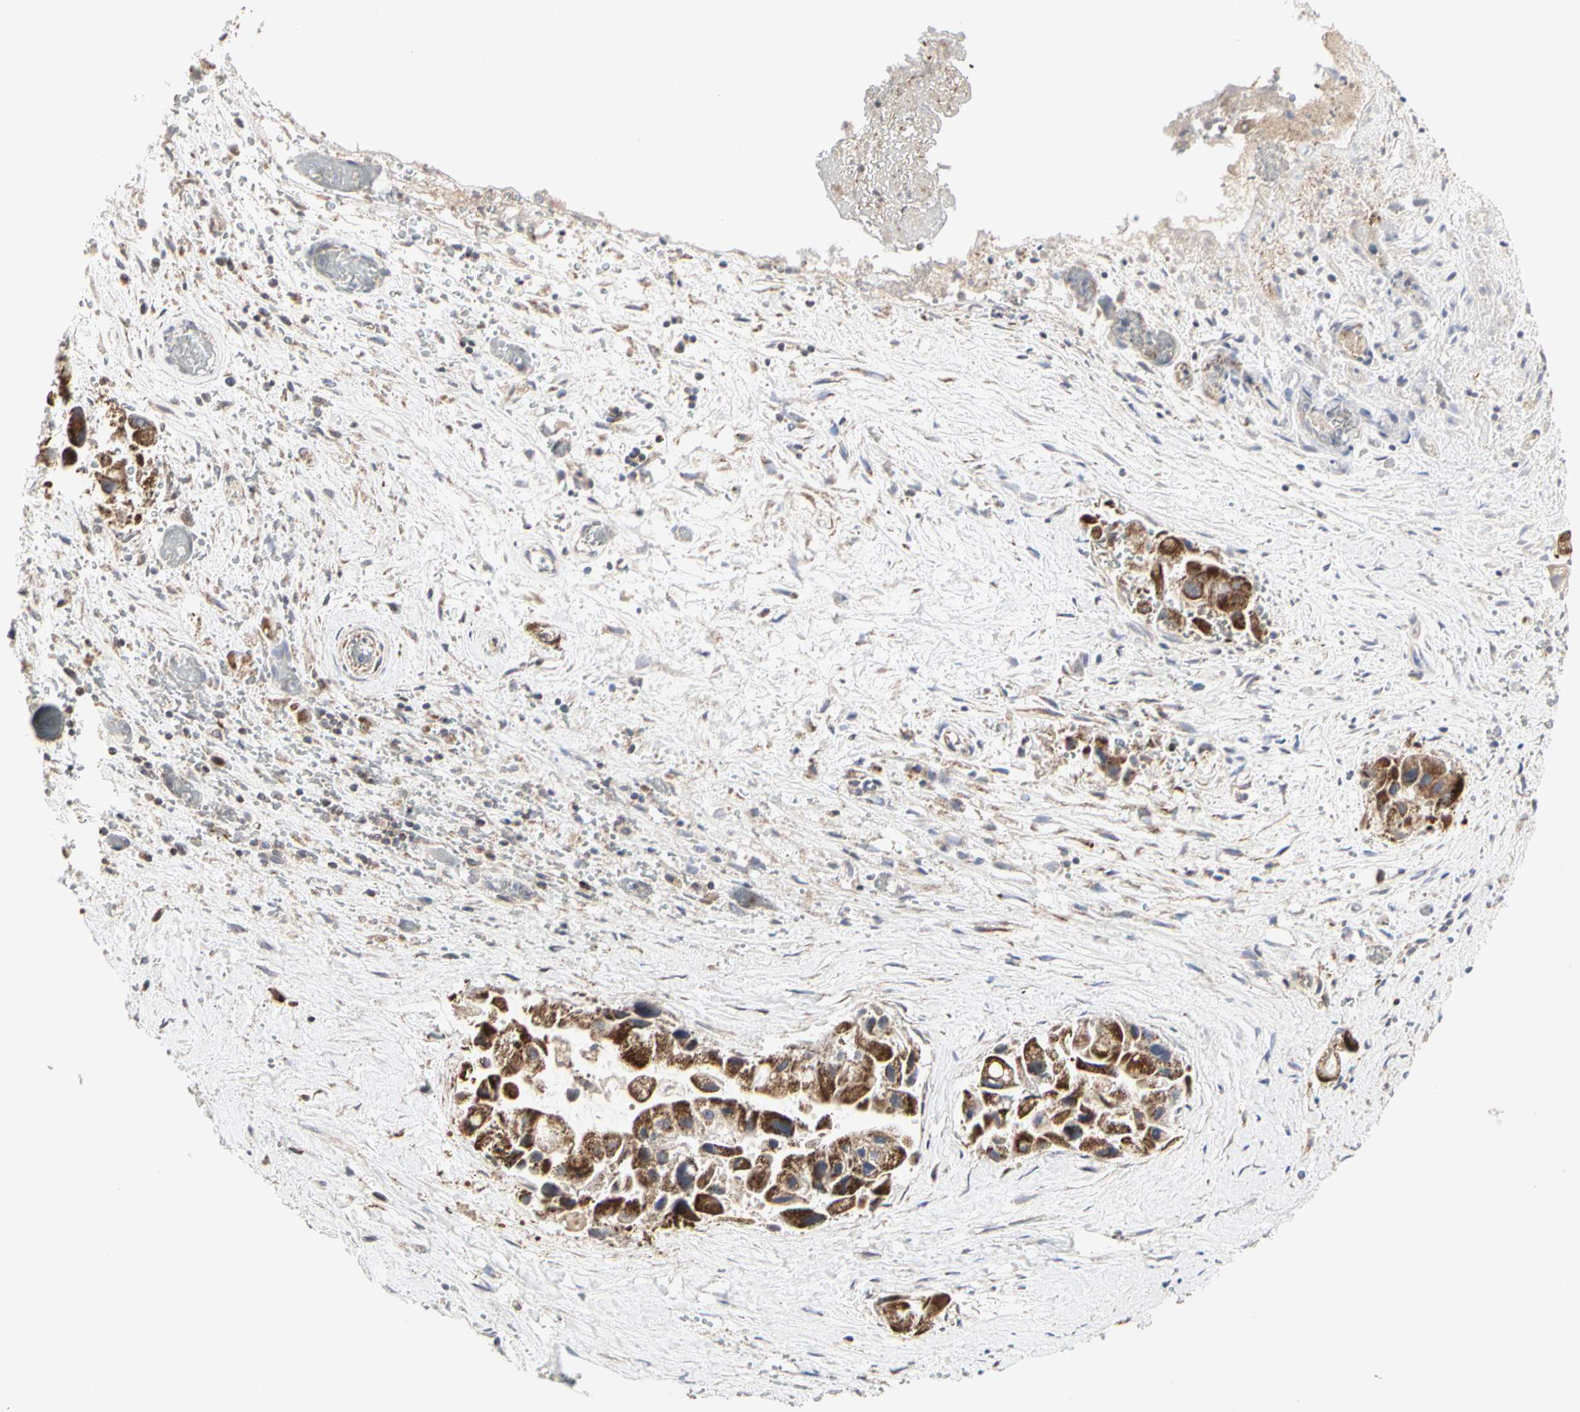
{"staining": {"intensity": "strong", "quantity": ">75%", "location": "cytoplasmic/membranous"}, "tissue": "liver cancer", "cell_type": "Tumor cells", "image_type": "cancer", "snomed": [{"axis": "morphology", "description": "Normal tissue, NOS"}, {"axis": "morphology", "description": "Cholangiocarcinoma"}, {"axis": "topography", "description": "Liver"}, {"axis": "topography", "description": "Peripheral nerve tissue"}], "caption": "Liver cholangiocarcinoma stained with DAB immunohistochemistry demonstrates high levels of strong cytoplasmic/membranous staining in about >75% of tumor cells.", "gene": "TSKU", "patient": {"sex": "male", "age": 50}}